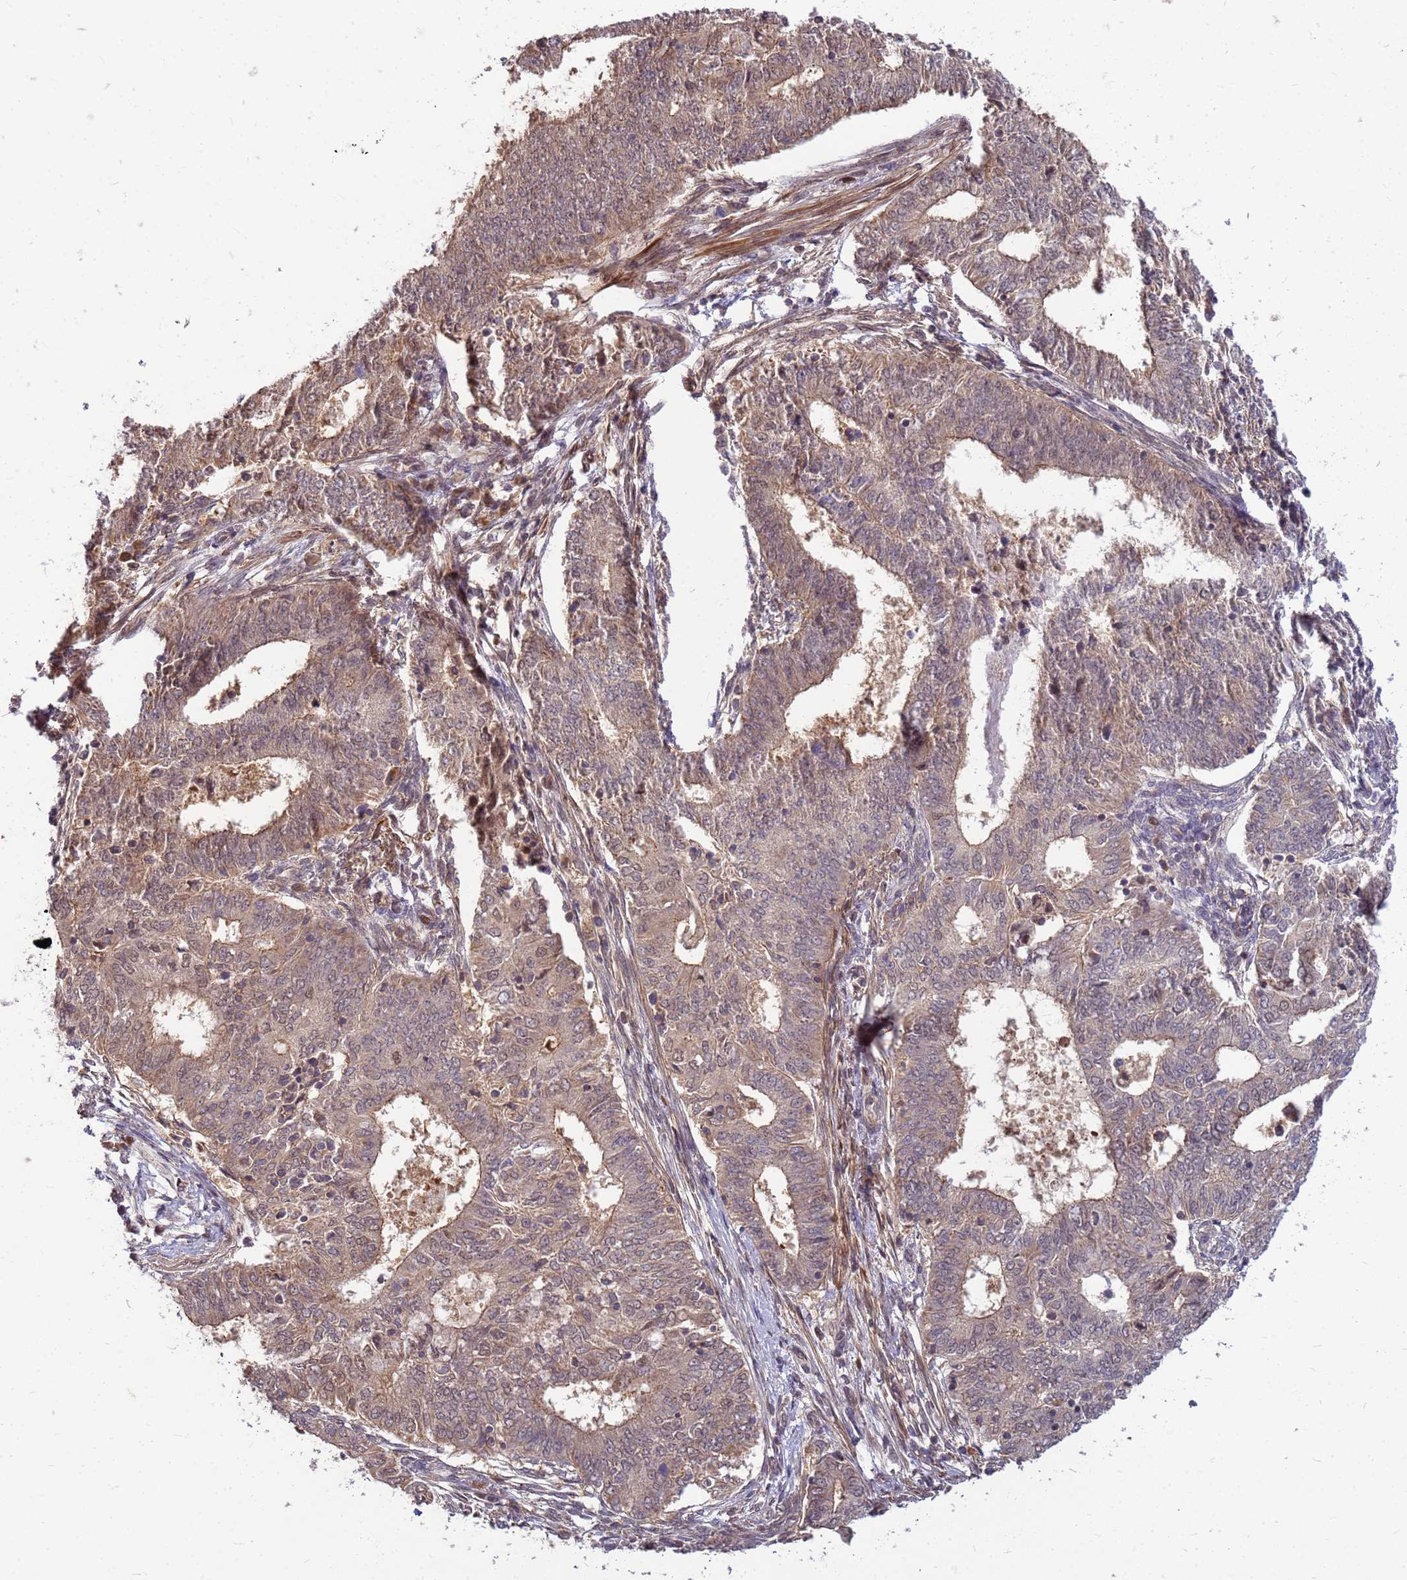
{"staining": {"intensity": "weak", "quantity": ">75%", "location": "cytoplasmic/membranous"}, "tissue": "endometrial cancer", "cell_type": "Tumor cells", "image_type": "cancer", "snomed": [{"axis": "morphology", "description": "Adenocarcinoma, NOS"}, {"axis": "topography", "description": "Endometrium"}], "caption": "Immunohistochemical staining of endometrial cancer exhibits weak cytoplasmic/membranous protein expression in approximately >75% of tumor cells.", "gene": "DUS4L", "patient": {"sex": "female", "age": 62}}